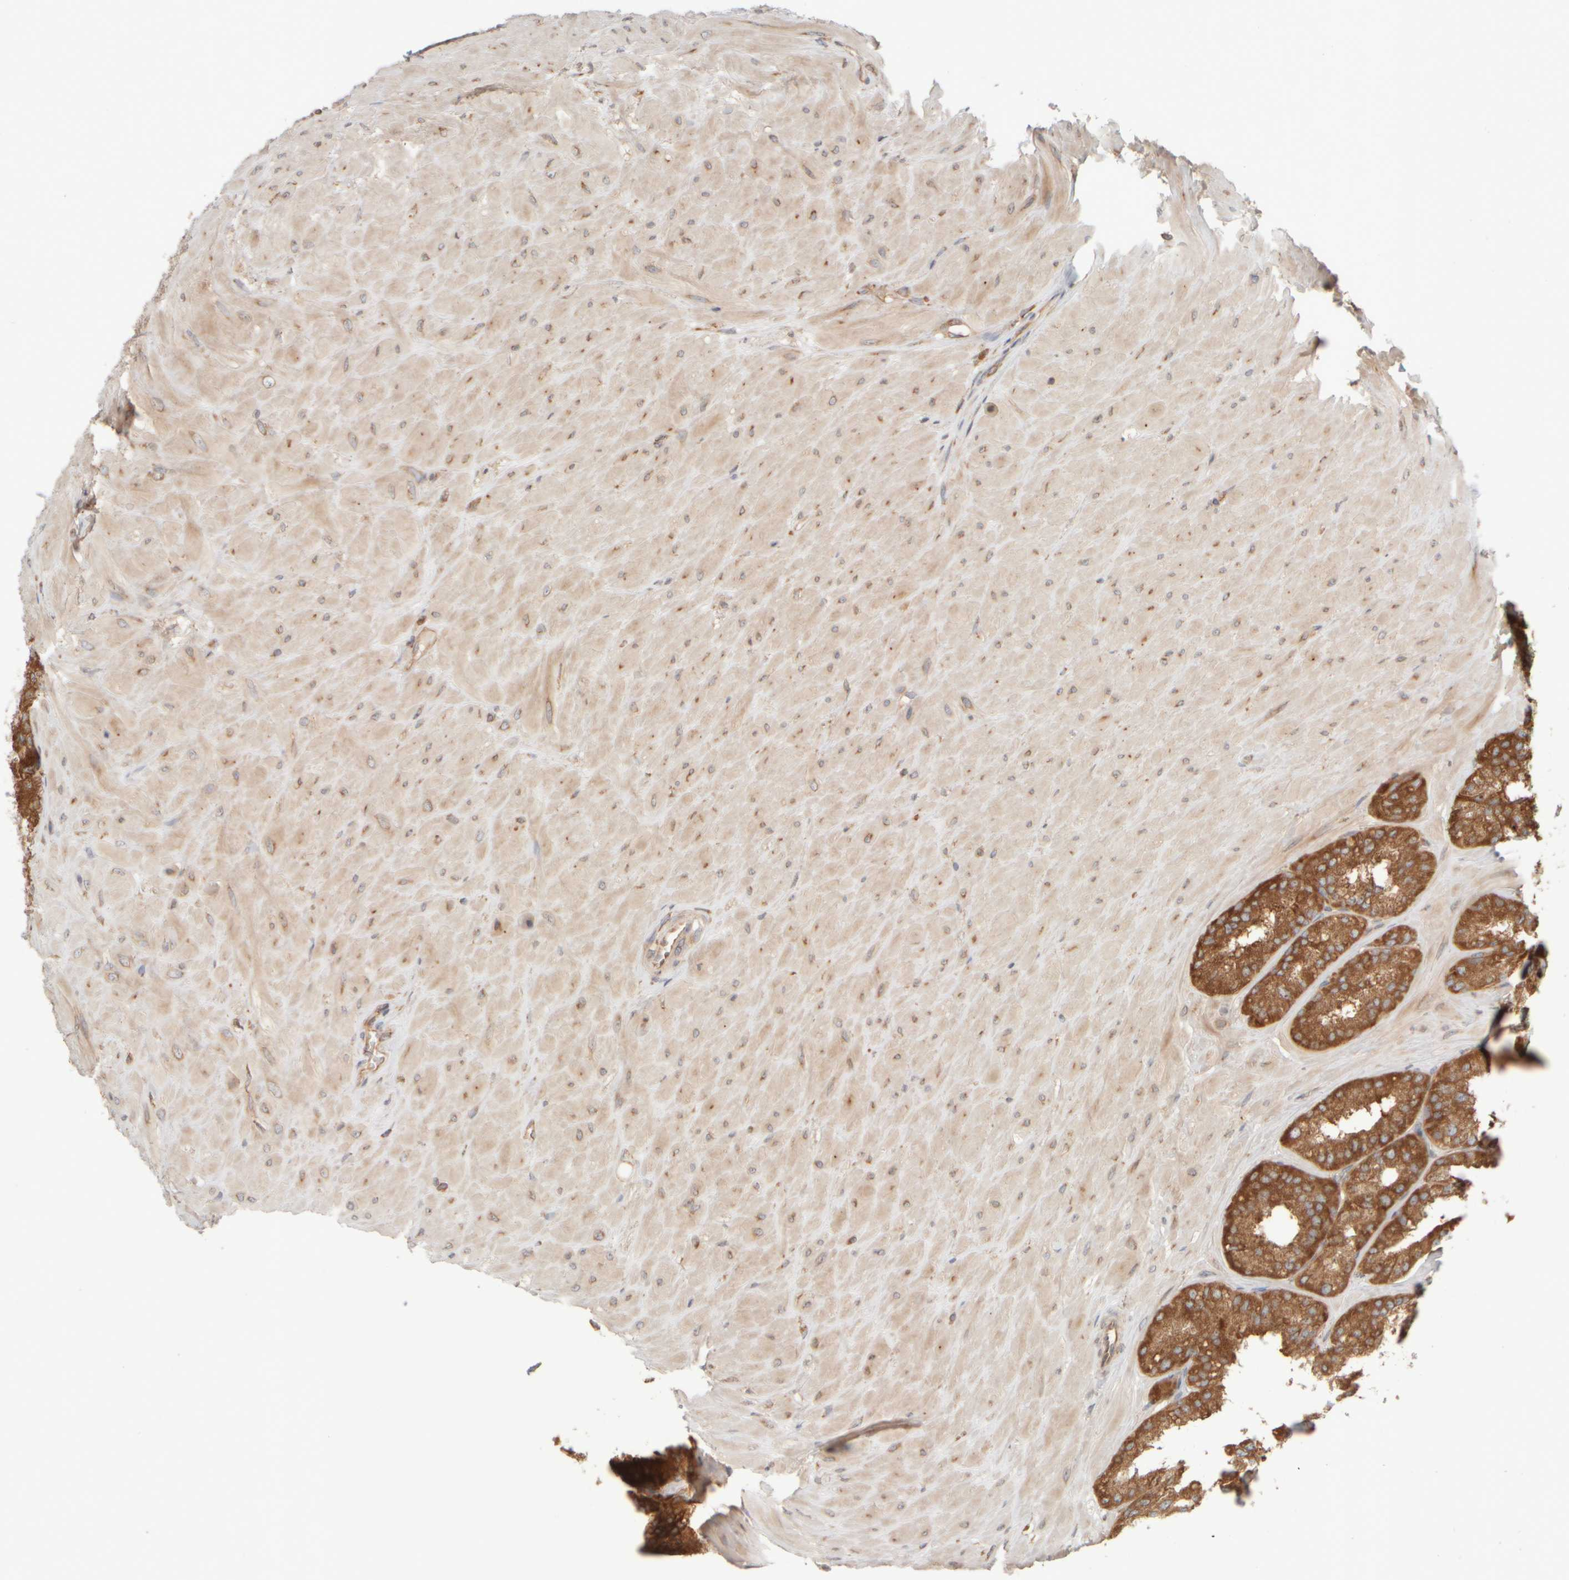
{"staining": {"intensity": "moderate", "quantity": ">75%", "location": "cytoplasmic/membranous"}, "tissue": "seminal vesicle", "cell_type": "Glandular cells", "image_type": "normal", "snomed": [{"axis": "morphology", "description": "Normal tissue, NOS"}, {"axis": "topography", "description": "Prostate"}, {"axis": "topography", "description": "Seminal veicle"}], "caption": "Immunohistochemistry (IHC) micrograph of unremarkable seminal vesicle: human seminal vesicle stained using immunohistochemistry reveals medium levels of moderate protein expression localized specifically in the cytoplasmic/membranous of glandular cells, appearing as a cytoplasmic/membranous brown color.", "gene": "EIF2B3", "patient": {"sex": "male", "age": 51}}